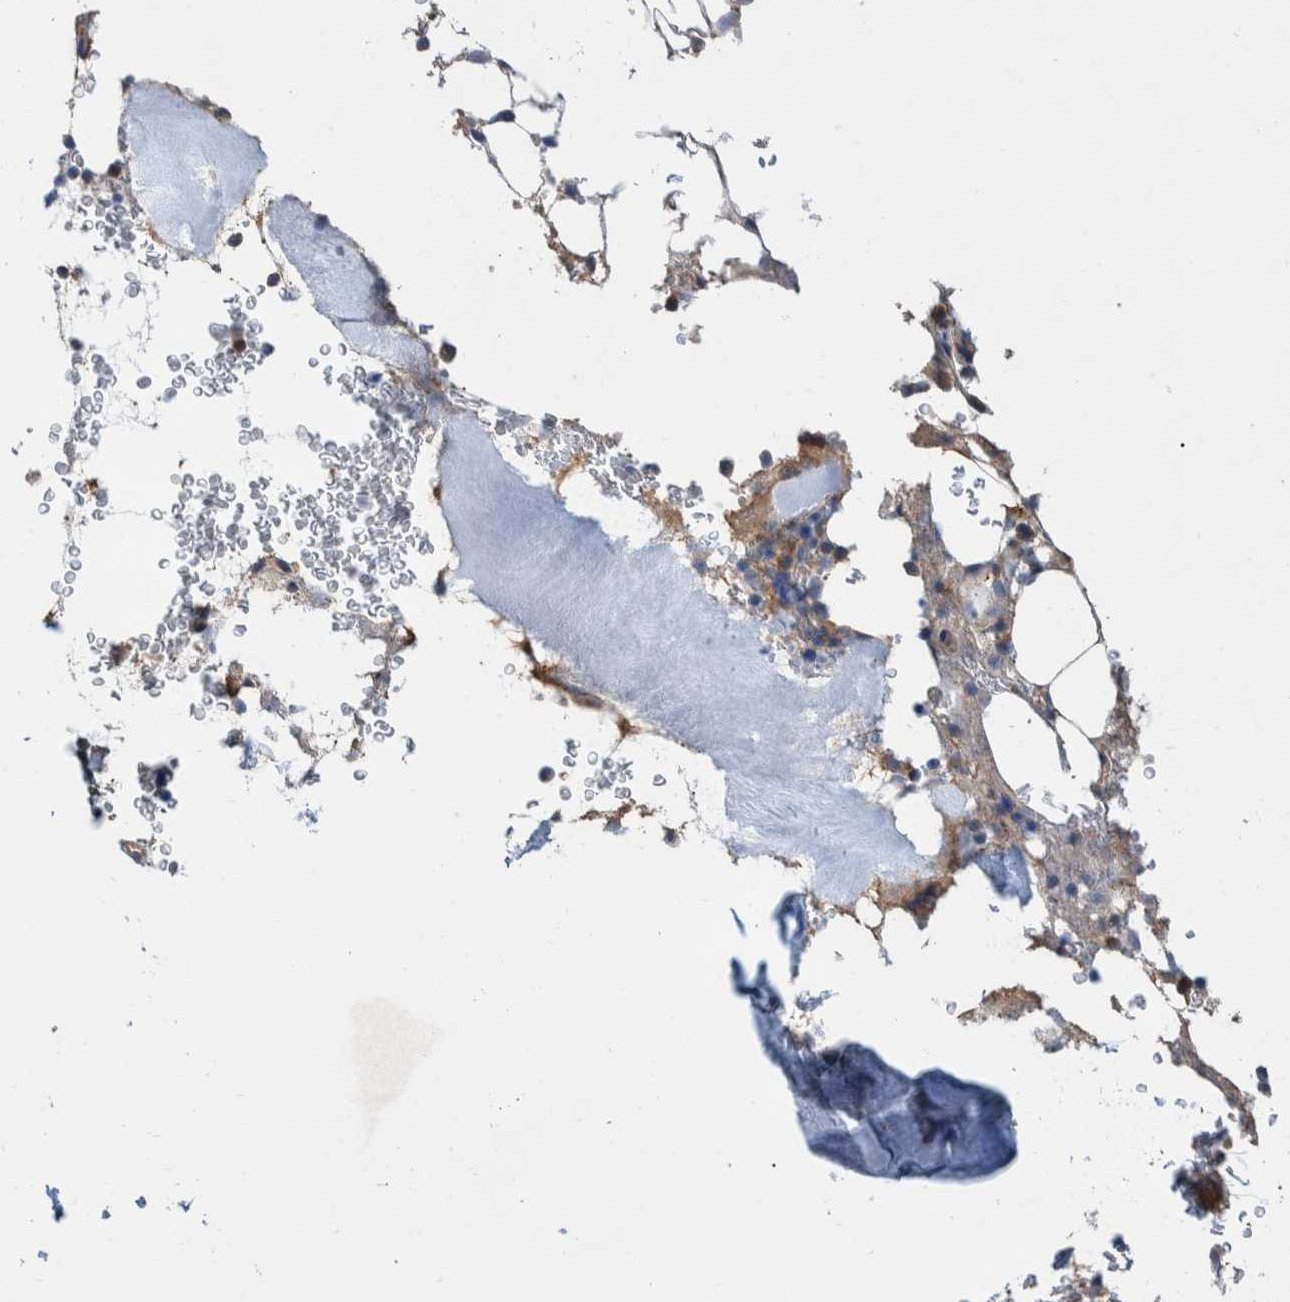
{"staining": {"intensity": "moderate", "quantity": "<25%", "location": "cytoplasmic/membranous"}, "tissue": "bone marrow", "cell_type": "Hematopoietic cells", "image_type": "normal", "snomed": [{"axis": "morphology", "description": "Normal tissue, NOS"}, {"axis": "topography", "description": "Bone marrow"}], "caption": "Immunohistochemical staining of benign human bone marrow reveals low levels of moderate cytoplasmic/membranous positivity in approximately <25% of hematopoietic cells.", "gene": "PLPBP", "patient": {"sex": "female", "age": 81}}